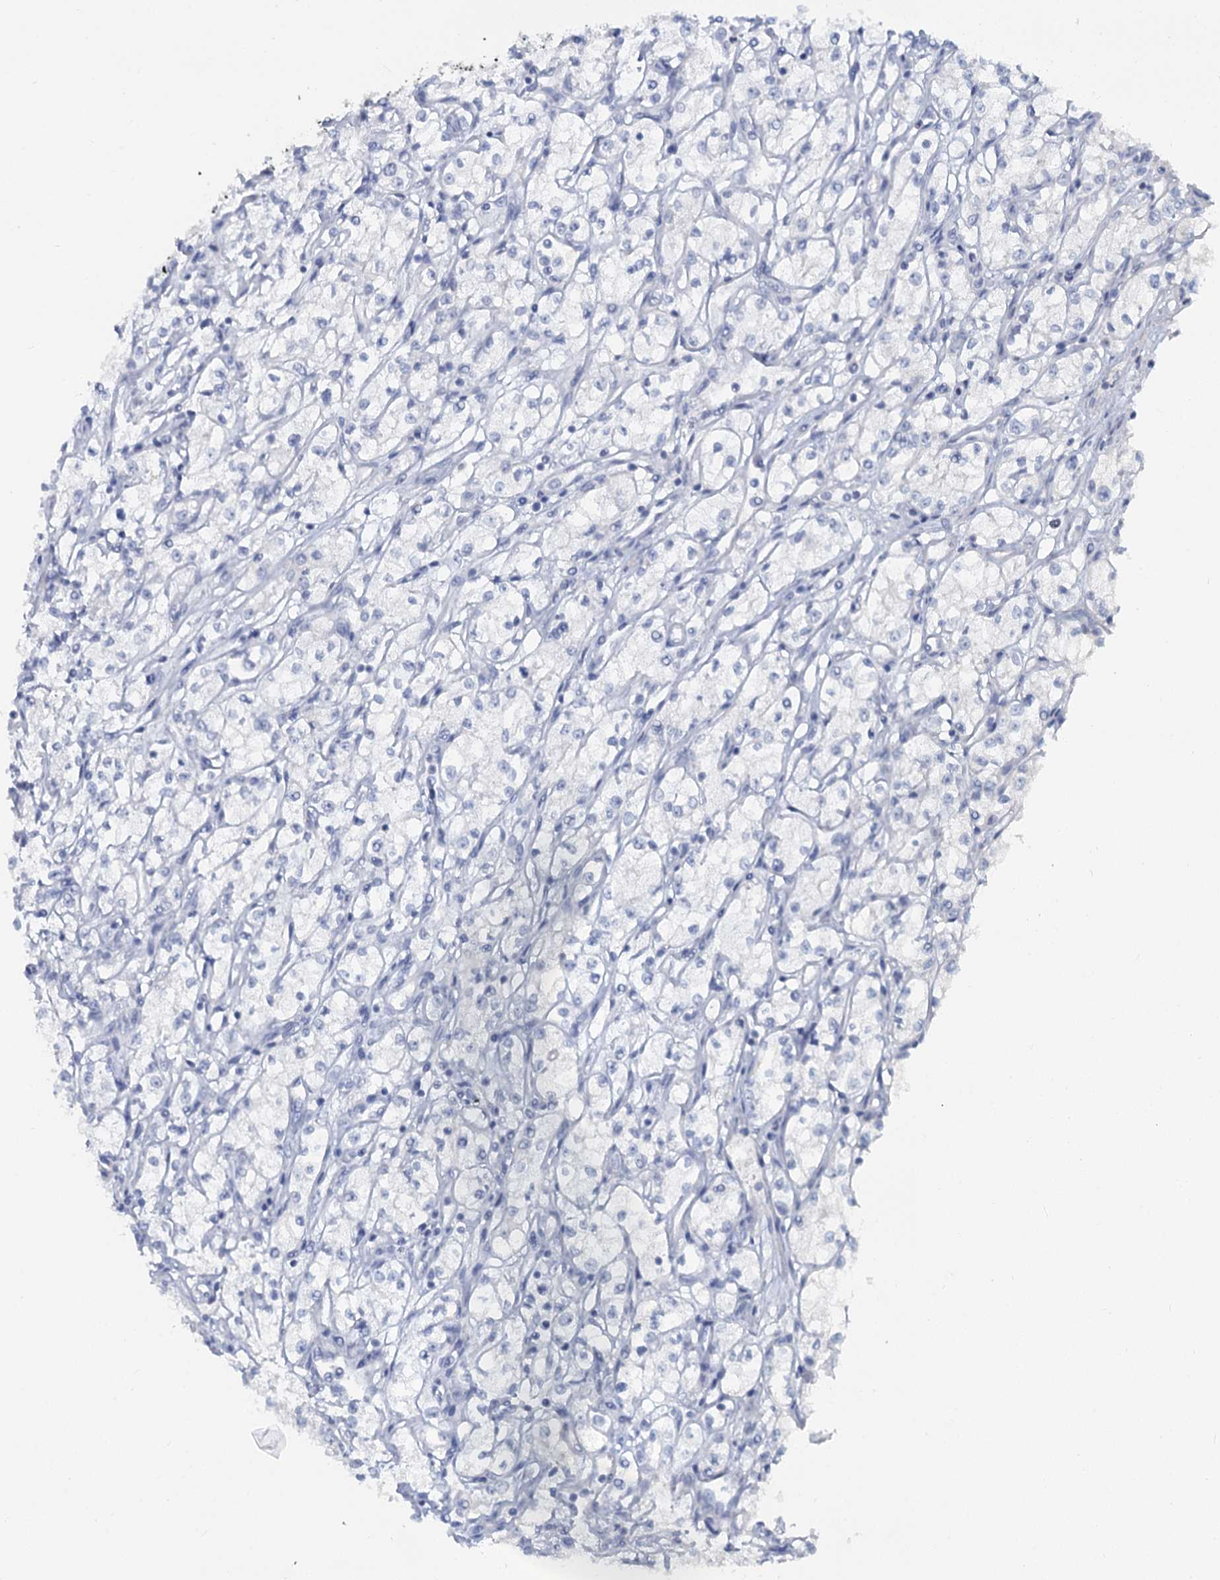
{"staining": {"intensity": "negative", "quantity": "none", "location": "none"}, "tissue": "renal cancer", "cell_type": "Tumor cells", "image_type": "cancer", "snomed": [{"axis": "morphology", "description": "Adenocarcinoma, NOS"}, {"axis": "topography", "description": "Kidney"}], "caption": "This is a photomicrograph of immunohistochemistry (IHC) staining of adenocarcinoma (renal), which shows no positivity in tumor cells.", "gene": "CHGA", "patient": {"sex": "male", "age": 59}}